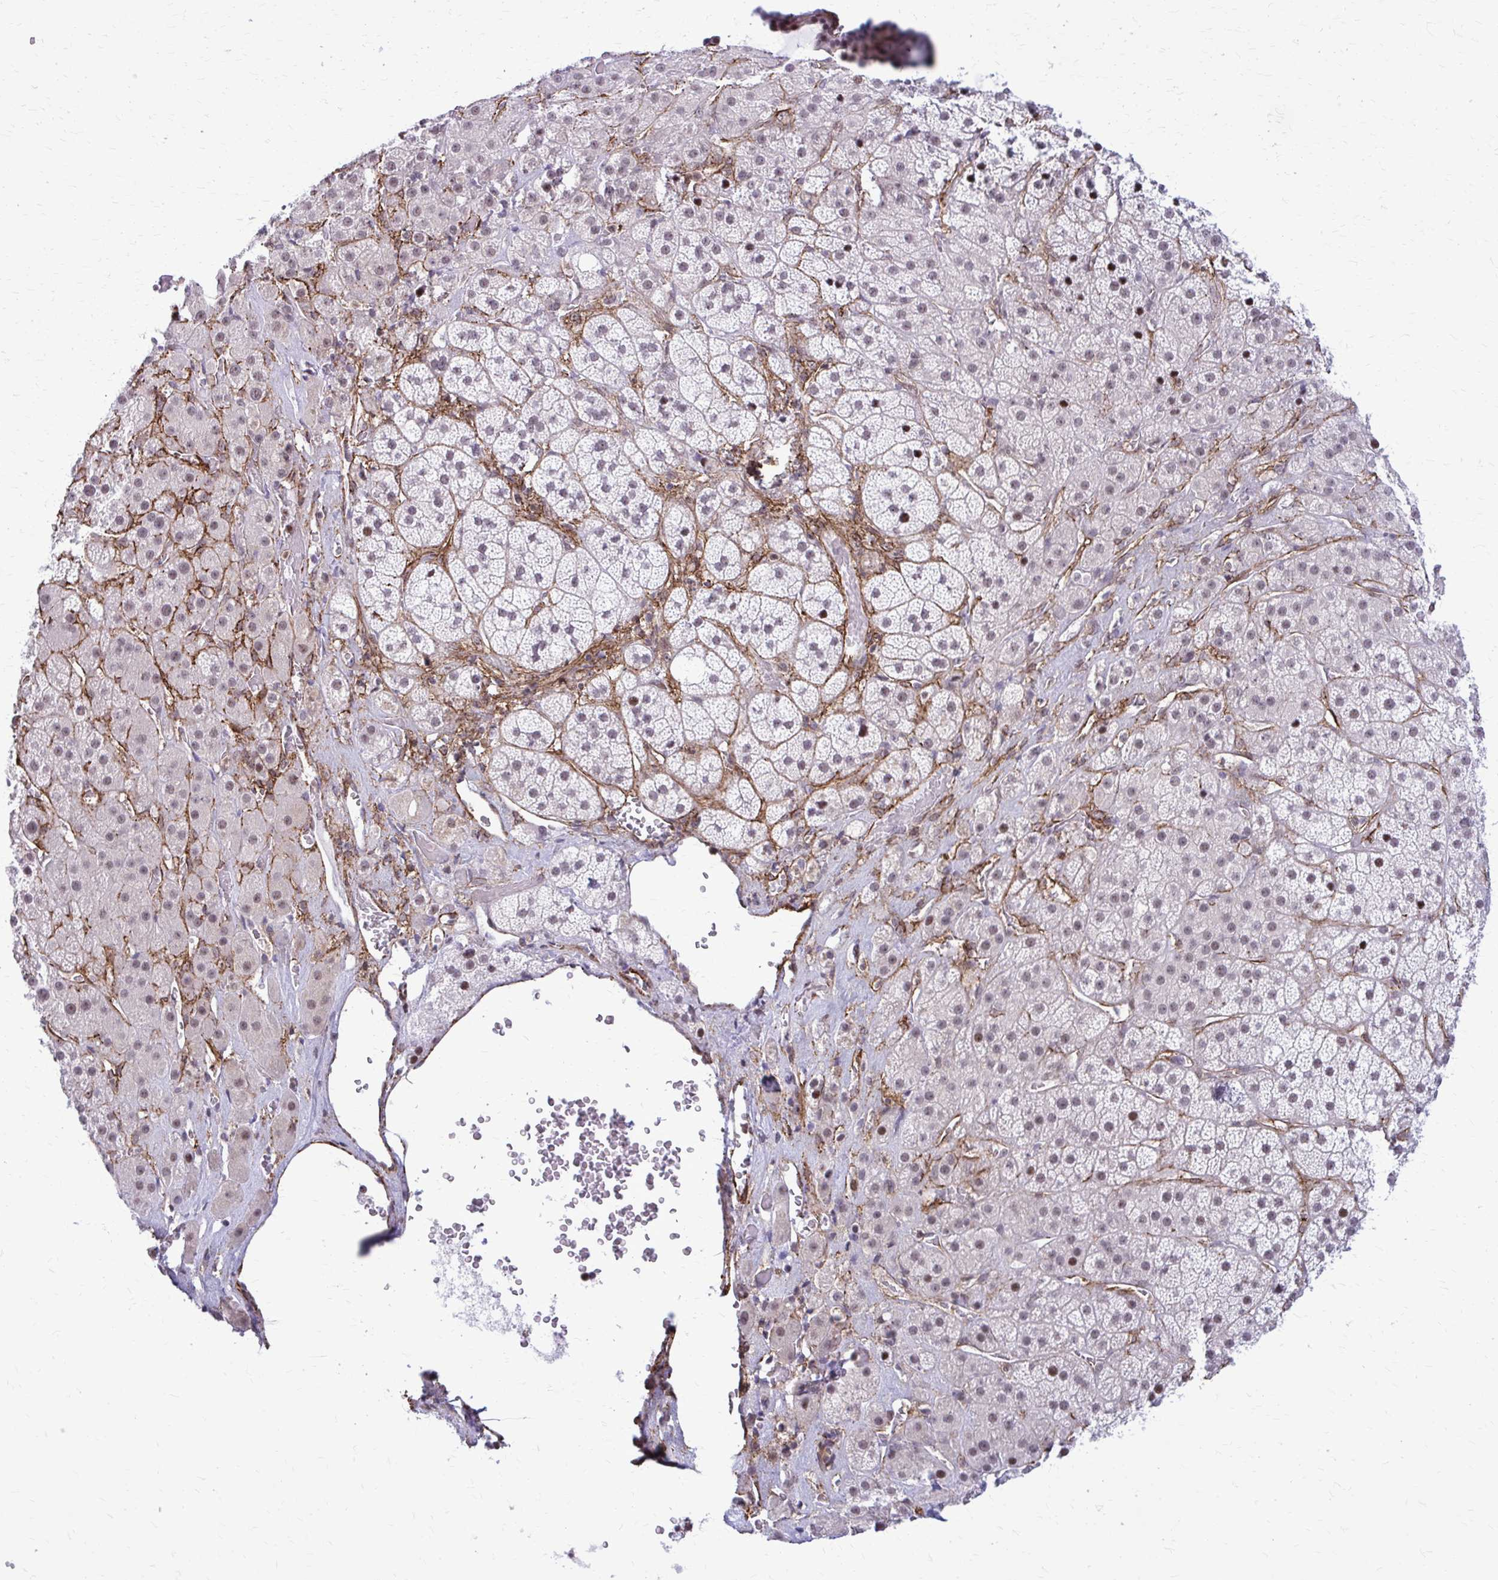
{"staining": {"intensity": "moderate", "quantity": "25%-75%", "location": "nuclear"}, "tissue": "adrenal gland", "cell_type": "Glandular cells", "image_type": "normal", "snomed": [{"axis": "morphology", "description": "Normal tissue, NOS"}, {"axis": "topography", "description": "Adrenal gland"}], "caption": "IHC histopathology image of normal adrenal gland stained for a protein (brown), which demonstrates medium levels of moderate nuclear expression in approximately 25%-75% of glandular cells.", "gene": "NRBF2", "patient": {"sex": "male", "age": 57}}